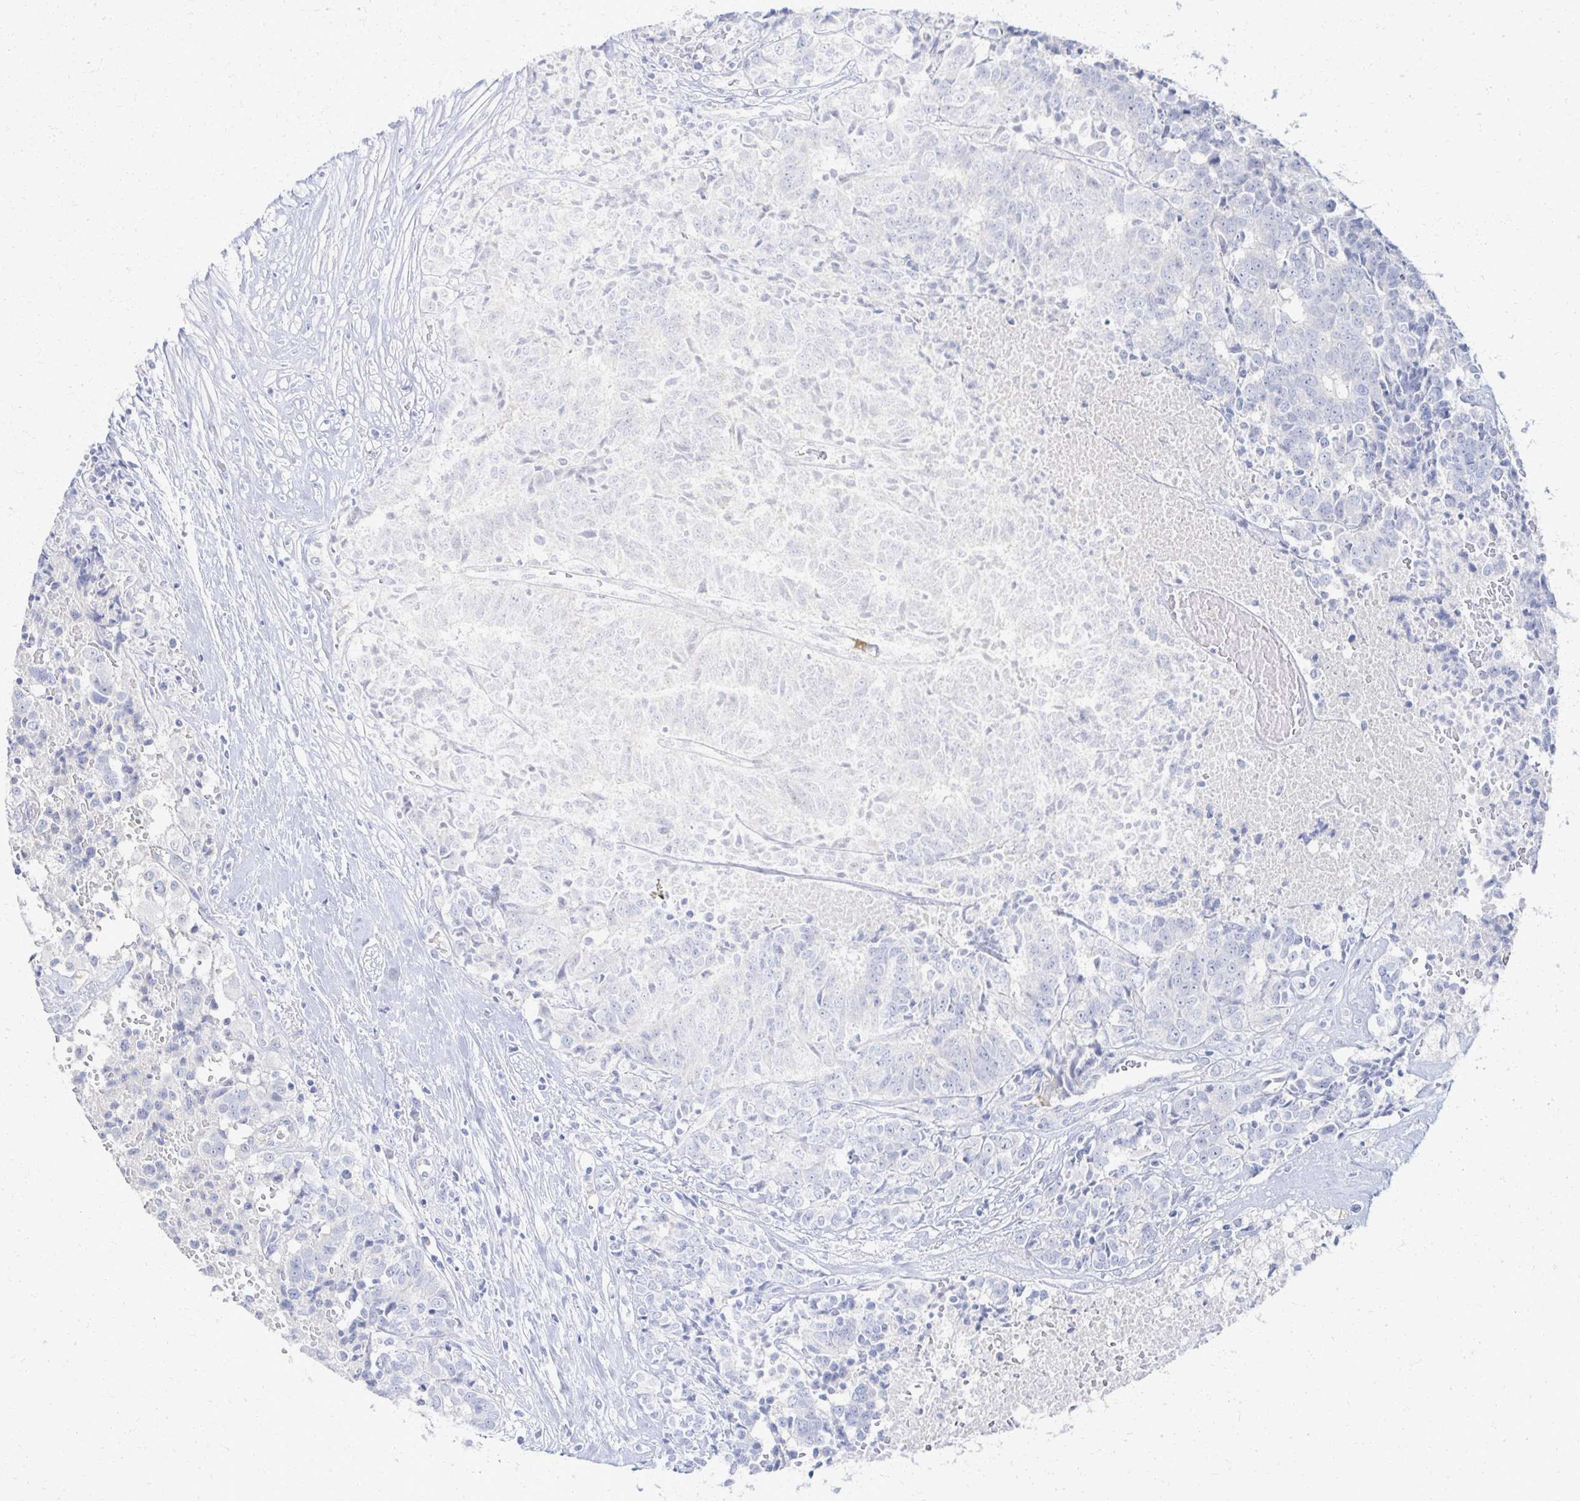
{"staining": {"intensity": "negative", "quantity": "none", "location": "none"}, "tissue": "prostate cancer", "cell_type": "Tumor cells", "image_type": "cancer", "snomed": [{"axis": "morphology", "description": "Adenocarcinoma, High grade"}, {"axis": "topography", "description": "Prostate and seminal vesicle, NOS"}], "caption": "Immunohistochemistry histopathology image of neoplastic tissue: human prostate cancer stained with DAB reveals no significant protein expression in tumor cells.", "gene": "PRR20A", "patient": {"sex": "male", "age": 60}}